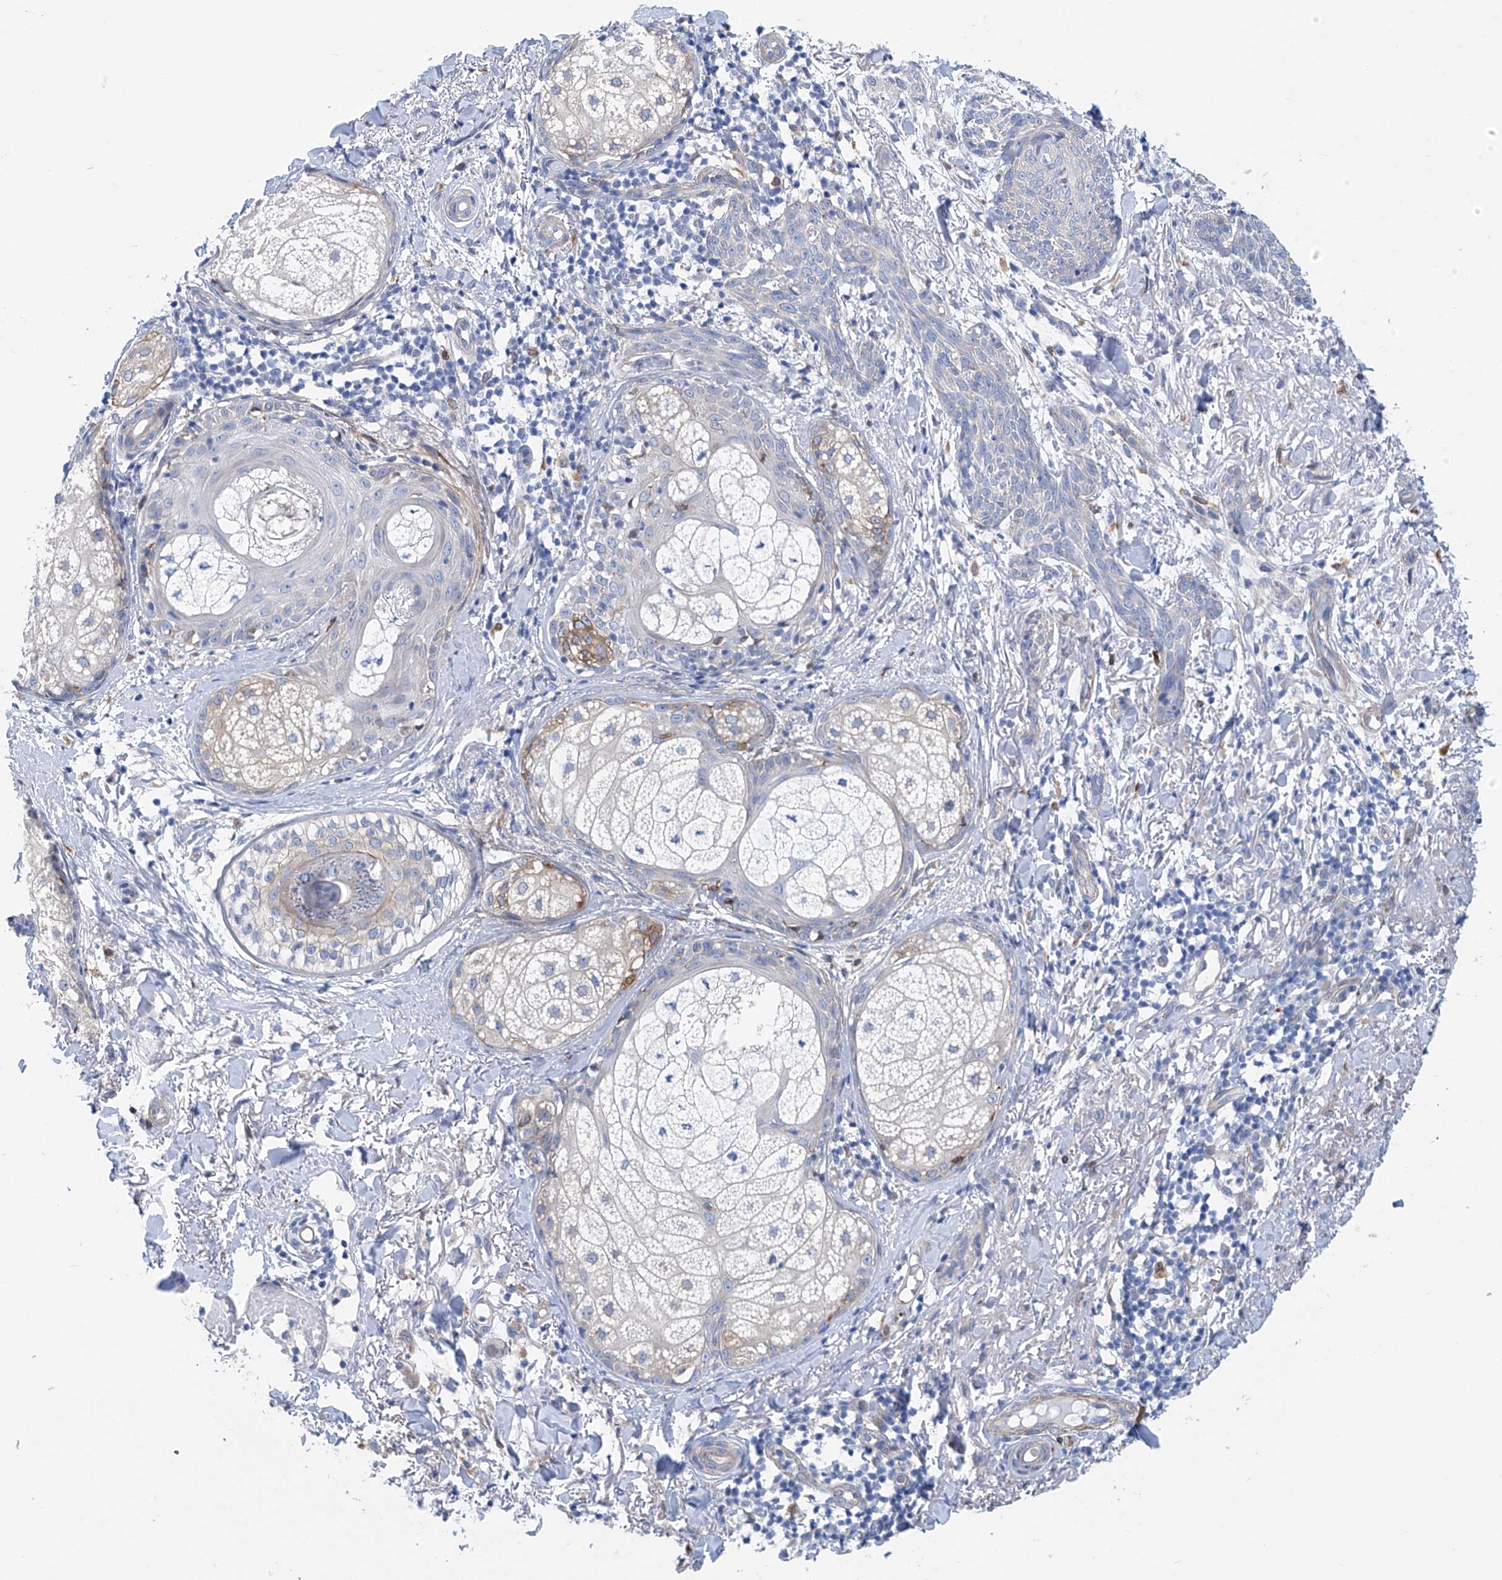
{"staining": {"intensity": "negative", "quantity": "none", "location": "none"}, "tissue": "skin cancer", "cell_type": "Tumor cells", "image_type": "cancer", "snomed": [{"axis": "morphology", "description": "Basal cell carcinoma"}, {"axis": "topography", "description": "Skin"}], "caption": "Immunohistochemical staining of skin cancer (basal cell carcinoma) reveals no significant positivity in tumor cells.", "gene": "TNN", "patient": {"sex": "male", "age": 85}}